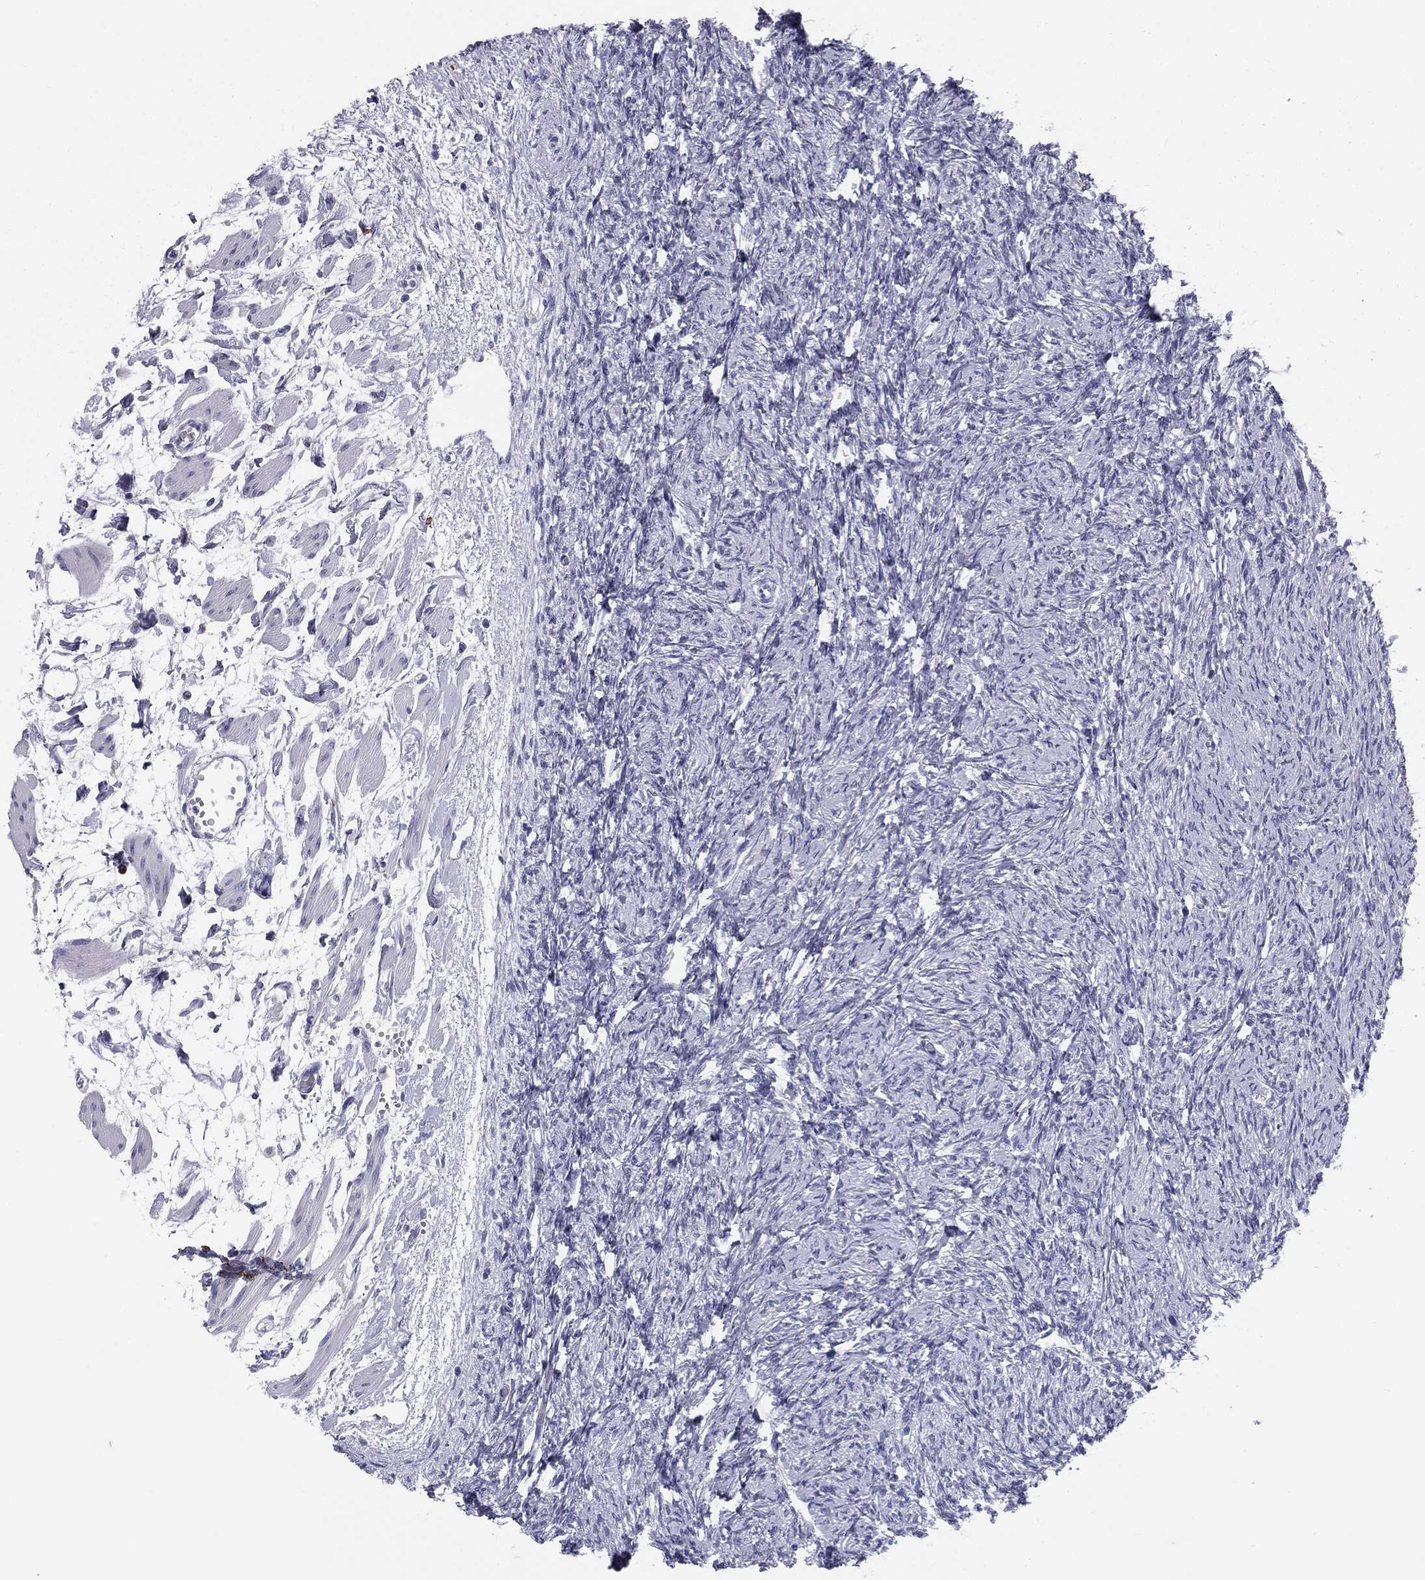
{"staining": {"intensity": "negative", "quantity": "none", "location": "none"}, "tissue": "ovary", "cell_type": "Follicle cells", "image_type": "normal", "snomed": [{"axis": "morphology", "description": "Normal tissue, NOS"}, {"axis": "topography", "description": "Fallopian tube"}, {"axis": "topography", "description": "Ovary"}], "caption": "The image displays no staining of follicle cells in normal ovary. (DAB (3,3'-diaminobenzidine) IHC, high magnification).", "gene": "HLA", "patient": {"sex": "female", "age": 33}}